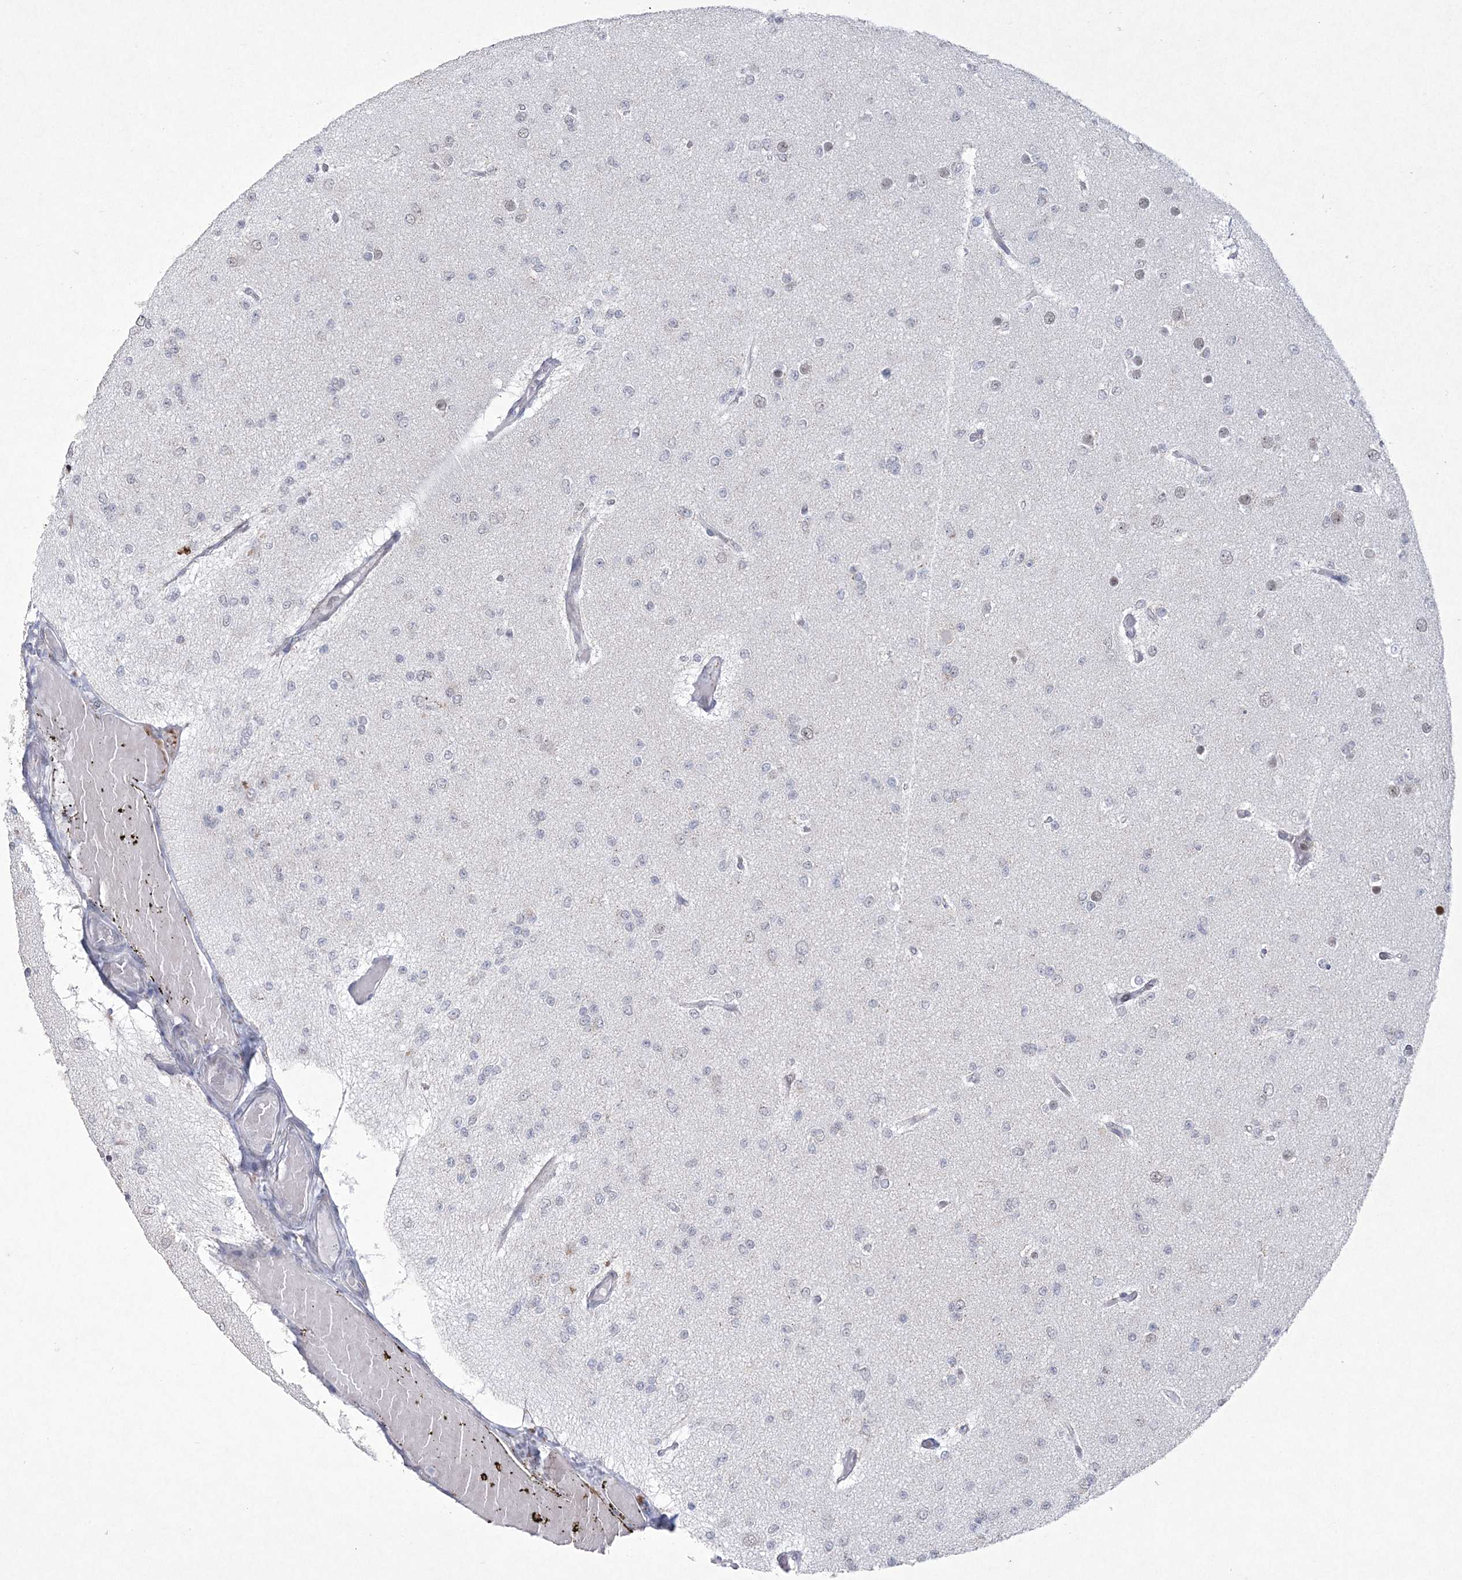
{"staining": {"intensity": "negative", "quantity": "none", "location": "none"}, "tissue": "glioma", "cell_type": "Tumor cells", "image_type": "cancer", "snomed": [{"axis": "morphology", "description": "Glioma, malignant, Low grade"}, {"axis": "topography", "description": "Brain"}], "caption": "Immunohistochemistry (IHC) of glioma demonstrates no positivity in tumor cells.", "gene": "CES4A", "patient": {"sex": "female", "age": 22}}